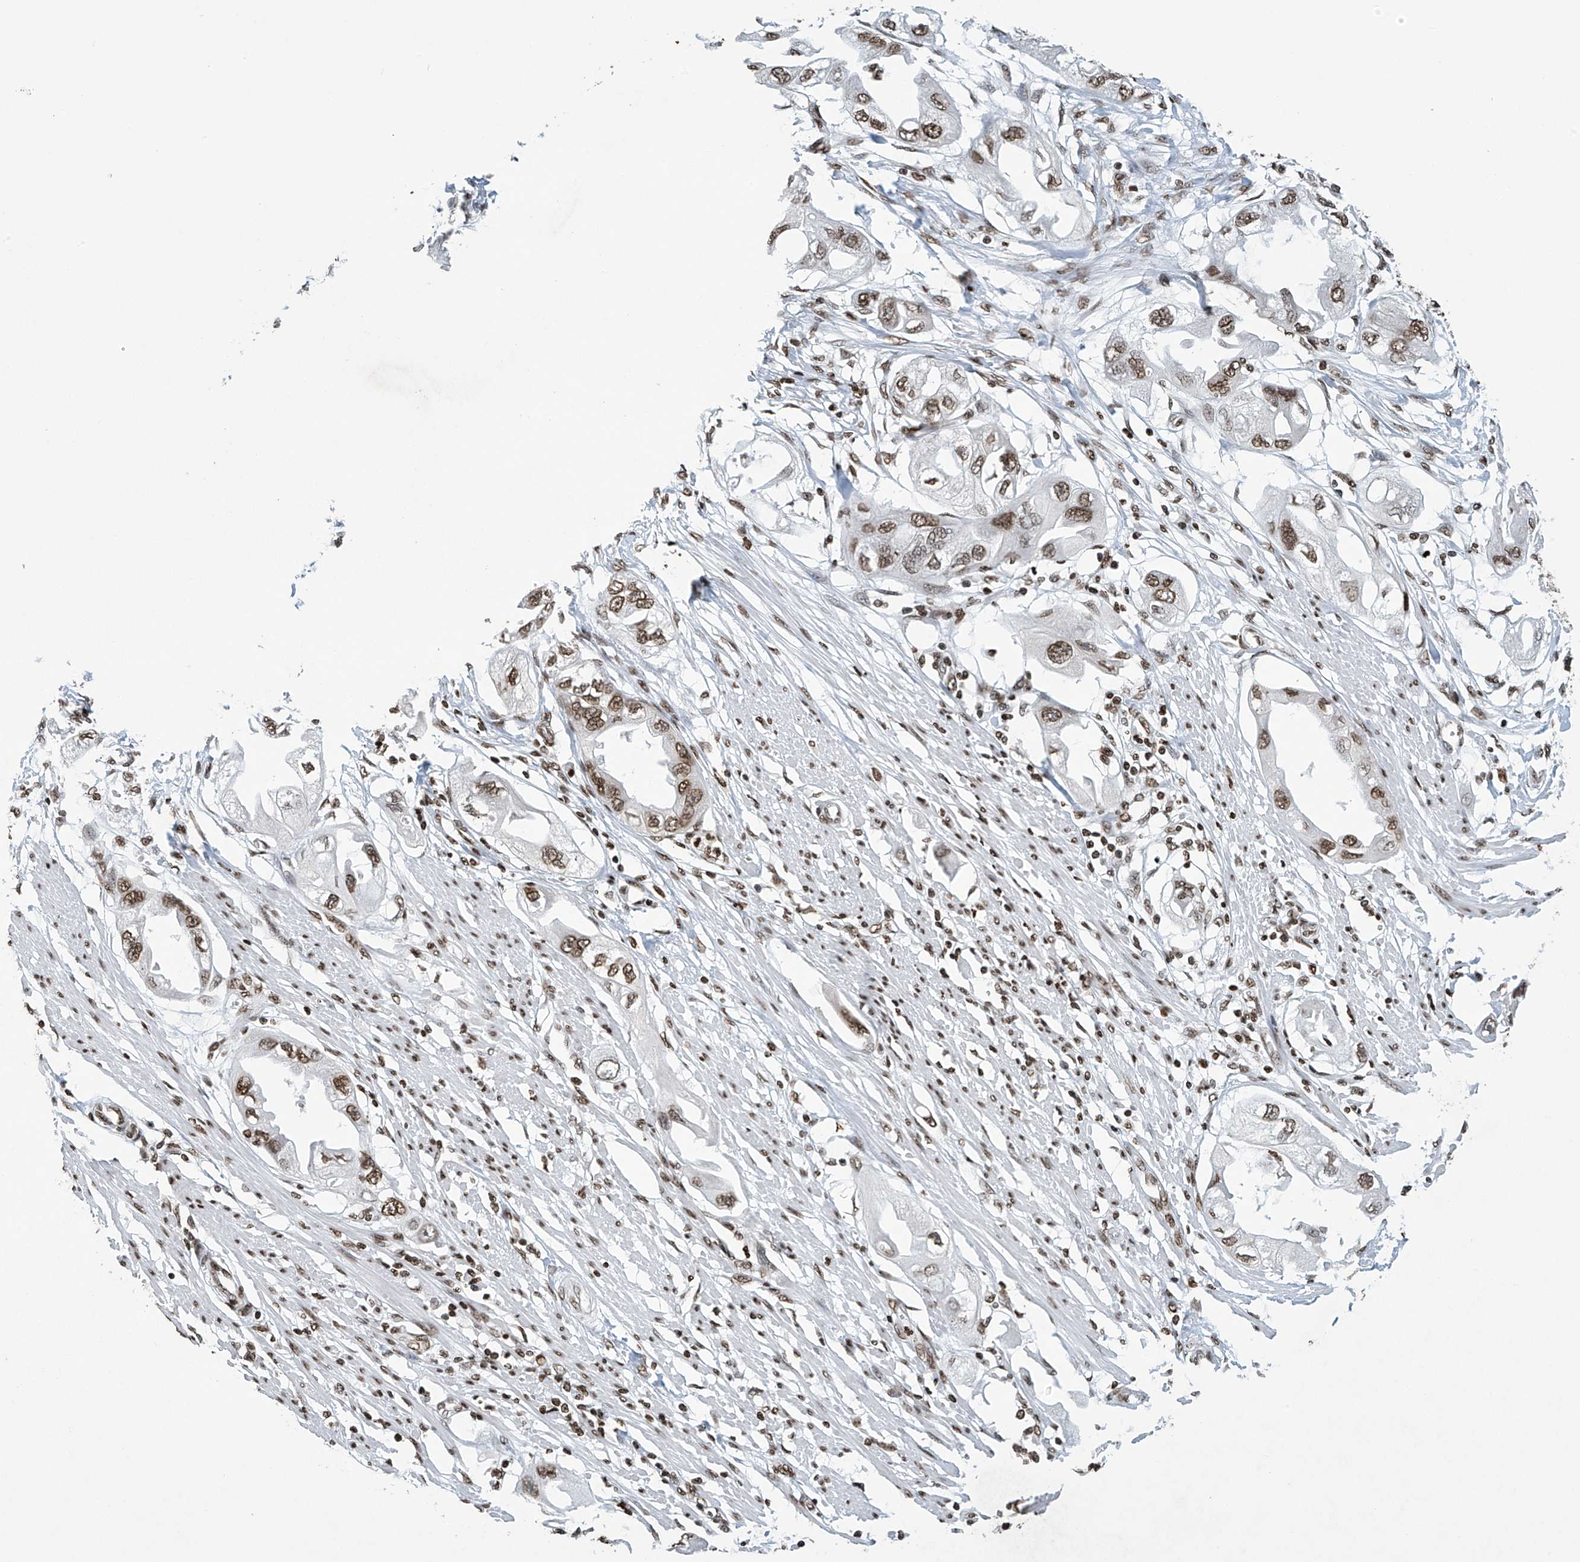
{"staining": {"intensity": "moderate", "quantity": ">75%", "location": "nuclear"}, "tissue": "endometrial cancer", "cell_type": "Tumor cells", "image_type": "cancer", "snomed": [{"axis": "morphology", "description": "Adenocarcinoma, NOS"}, {"axis": "topography", "description": "Endometrium"}], "caption": "This micrograph demonstrates IHC staining of adenocarcinoma (endometrial), with medium moderate nuclear staining in approximately >75% of tumor cells.", "gene": "H4C16", "patient": {"sex": "female", "age": 67}}